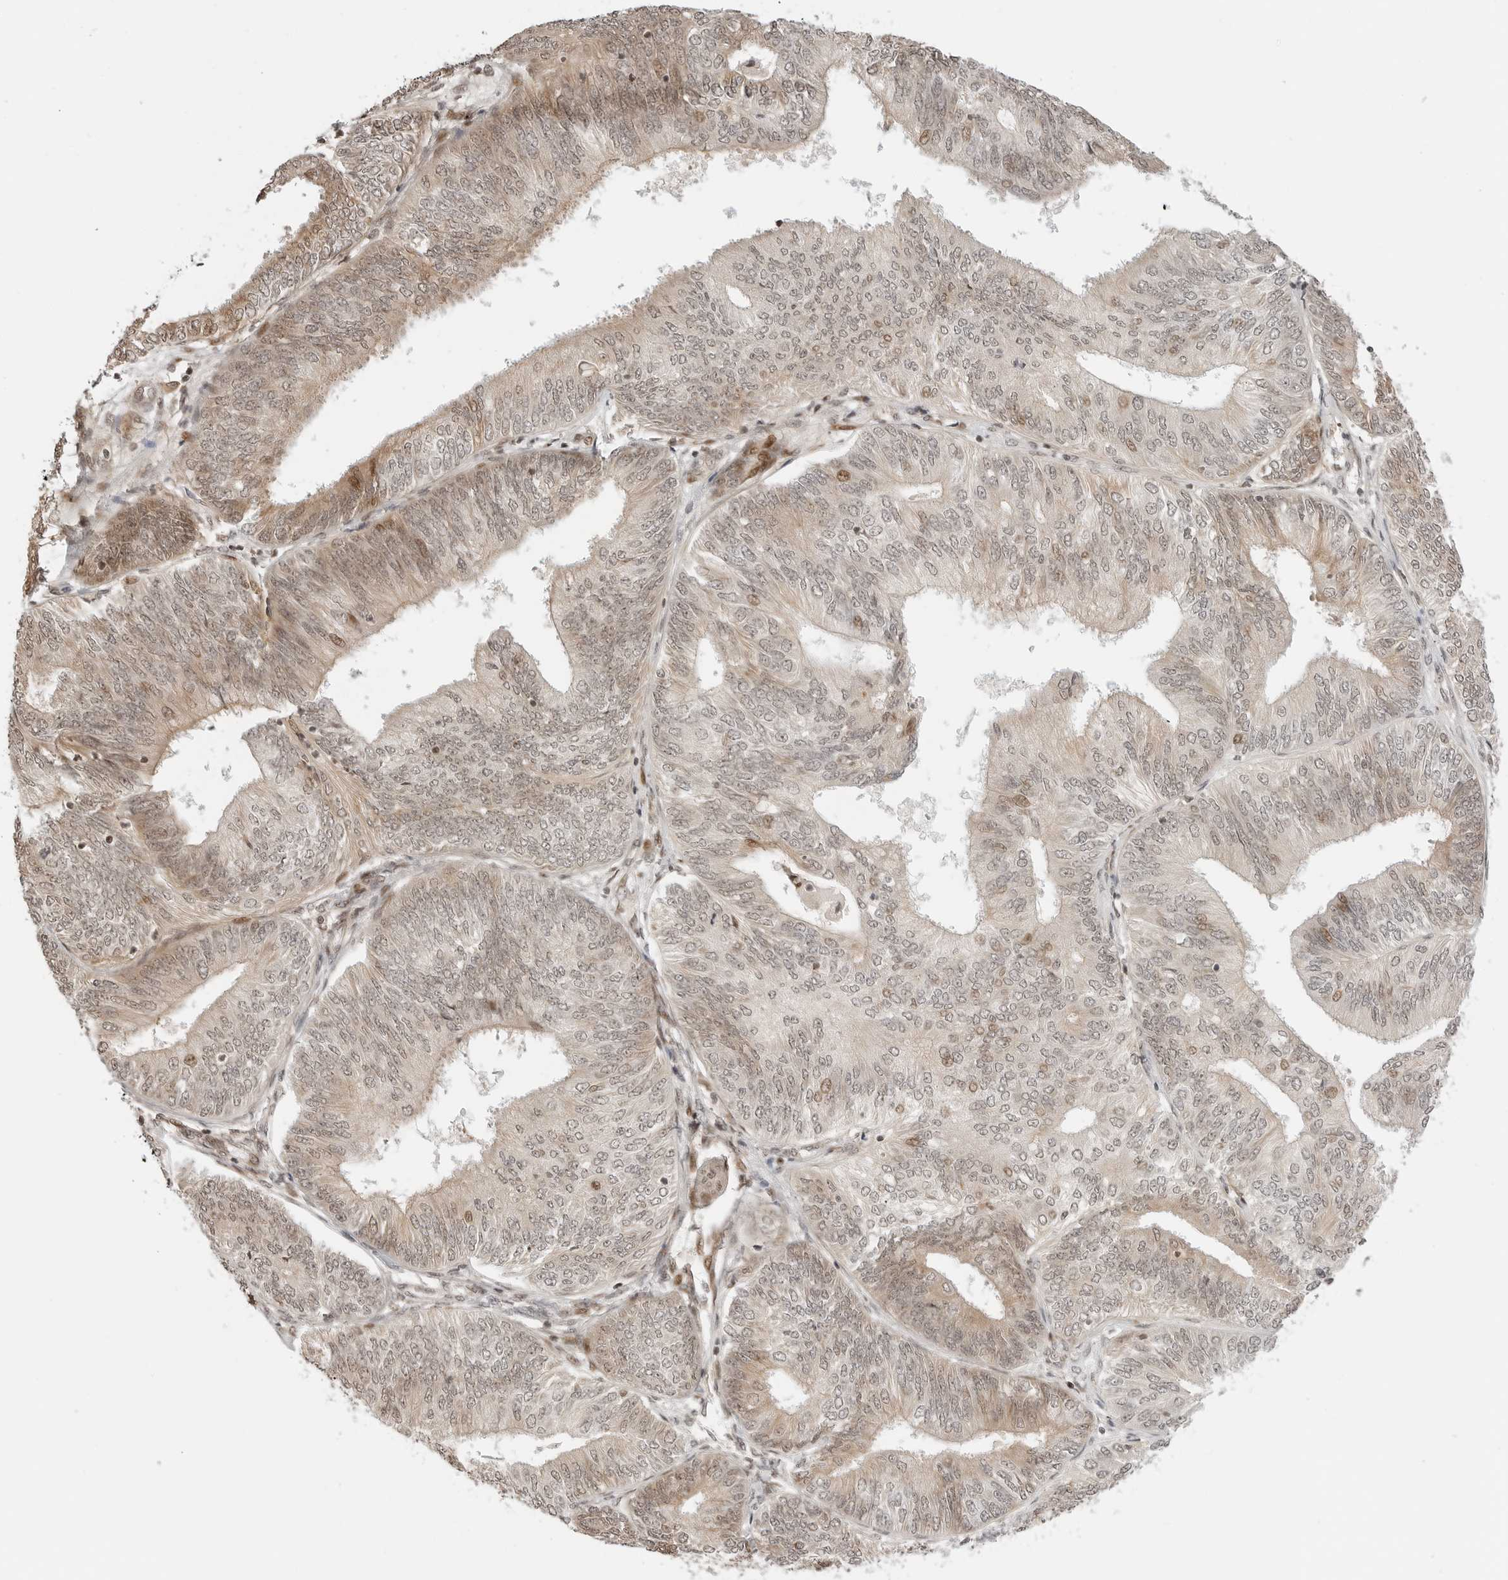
{"staining": {"intensity": "weak", "quantity": "25%-75%", "location": "cytoplasmic/membranous,nuclear"}, "tissue": "endometrial cancer", "cell_type": "Tumor cells", "image_type": "cancer", "snomed": [{"axis": "morphology", "description": "Adenocarcinoma, NOS"}, {"axis": "topography", "description": "Endometrium"}], "caption": "The micrograph shows a brown stain indicating the presence of a protein in the cytoplasmic/membranous and nuclear of tumor cells in endometrial cancer (adenocarcinoma). (DAB IHC, brown staining for protein, blue staining for nuclei).", "gene": "GEM", "patient": {"sex": "female", "age": 58}}